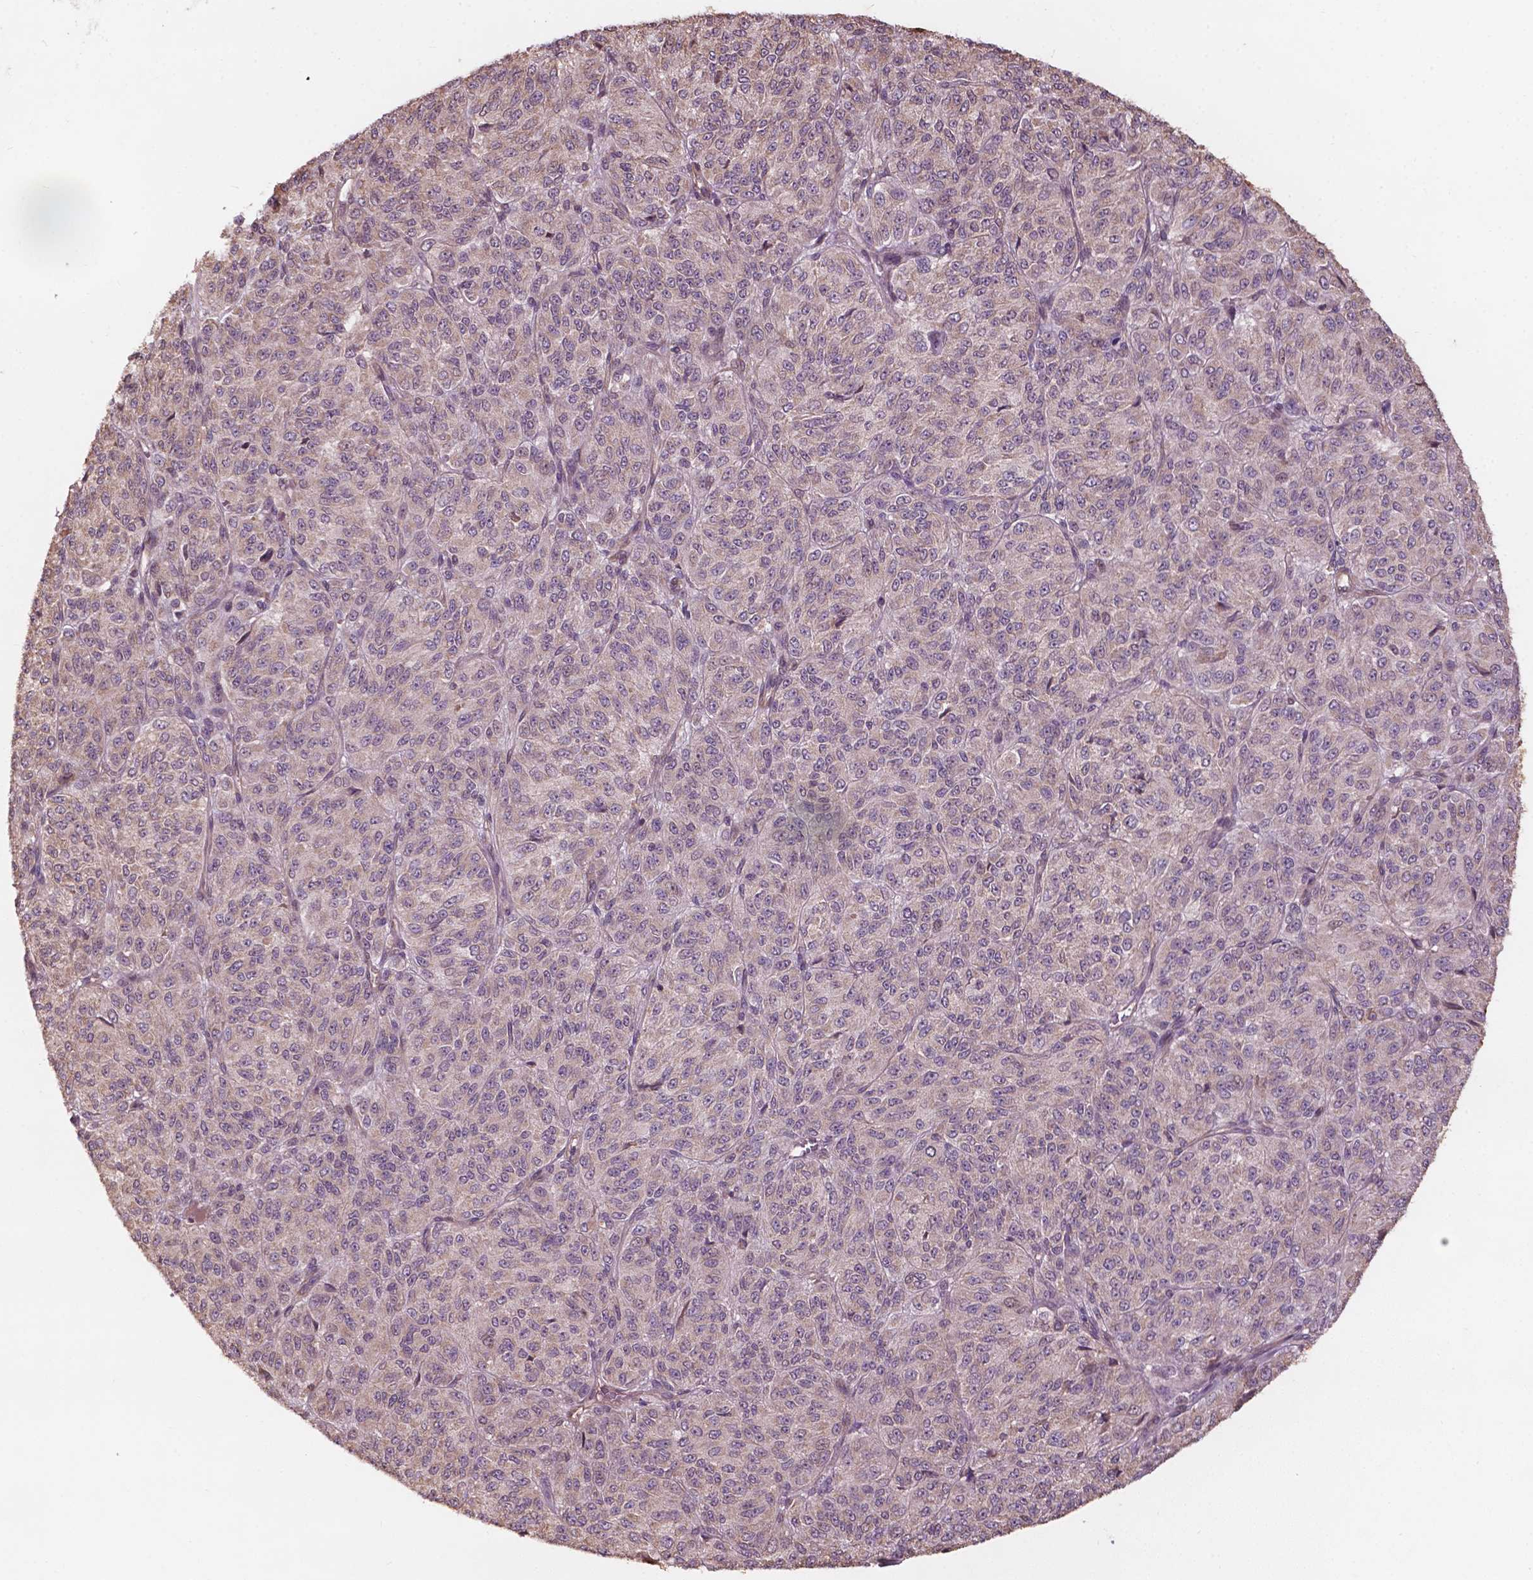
{"staining": {"intensity": "negative", "quantity": "none", "location": "none"}, "tissue": "melanoma", "cell_type": "Tumor cells", "image_type": "cancer", "snomed": [{"axis": "morphology", "description": "Malignant melanoma, Metastatic site"}, {"axis": "topography", "description": "Brain"}], "caption": "A histopathology image of malignant melanoma (metastatic site) stained for a protein shows no brown staining in tumor cells.", "gene": "CDC42BPA", "patient": {"sex": "female", "age": 56}}